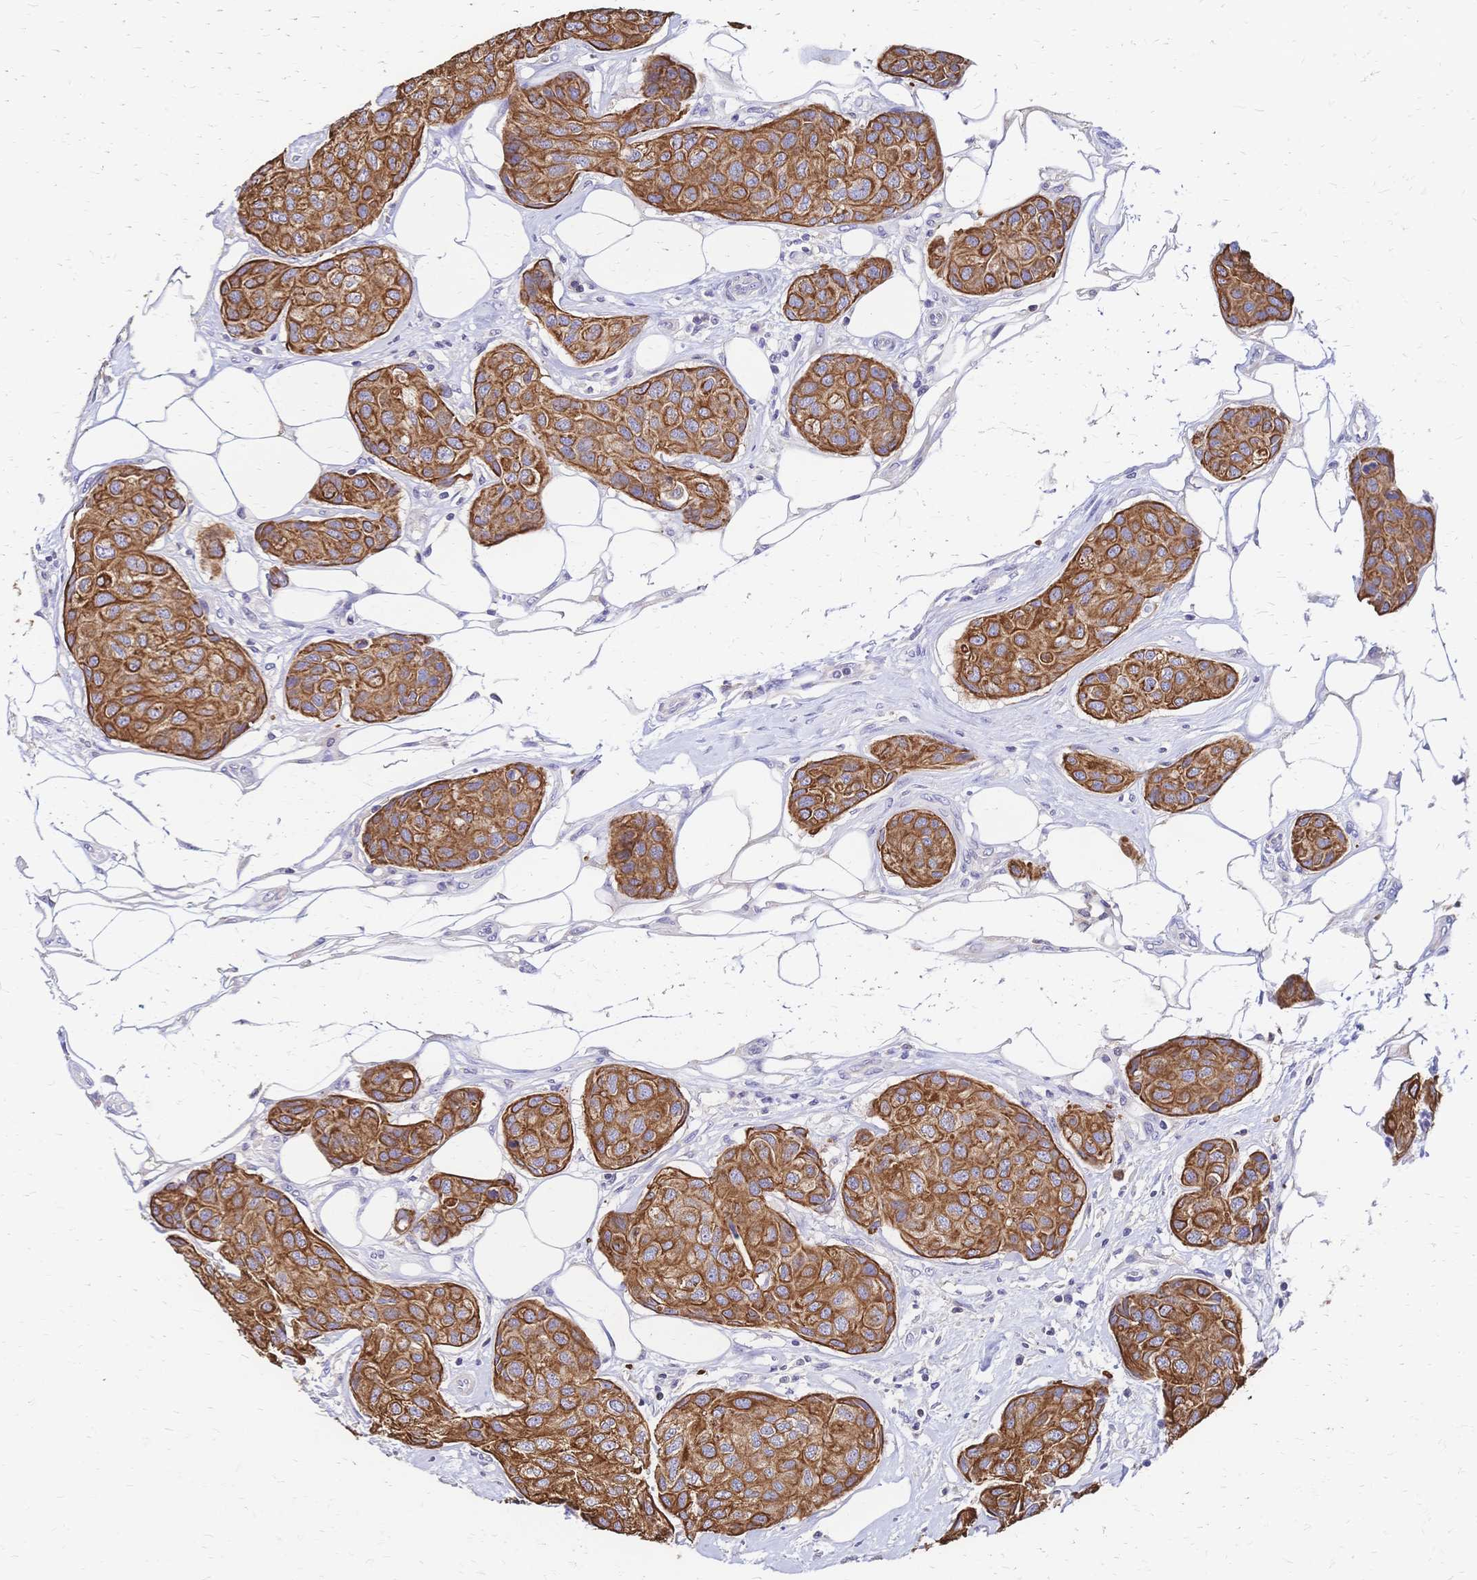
{"staining": {"intensity": "strong", "quantity": ">75%", "location": "cytoplasmic/membranous"}, "tissue": "breast cancer", "cell_type": "Tumor cells", "image_type": "cancer", "snomed": [{"axis": "morphology", "description": "Duct carcinoma"}, {"axis": "topography", "description": "Breast"}, {"axis": "topography", "description": "Lymph node"}], "caption": "Breast cancer (infiltrating ductal carcinoma) was stained to show a protein in brown. There is high levels of strong cytoplasmic/membranous positivity in approximately >75% of tumor cells. (brown staining indicates protein expression, while blue staining denotes nuclei).", "gene": "DTNB", "patient": {"sex": "female", "age": 80}}